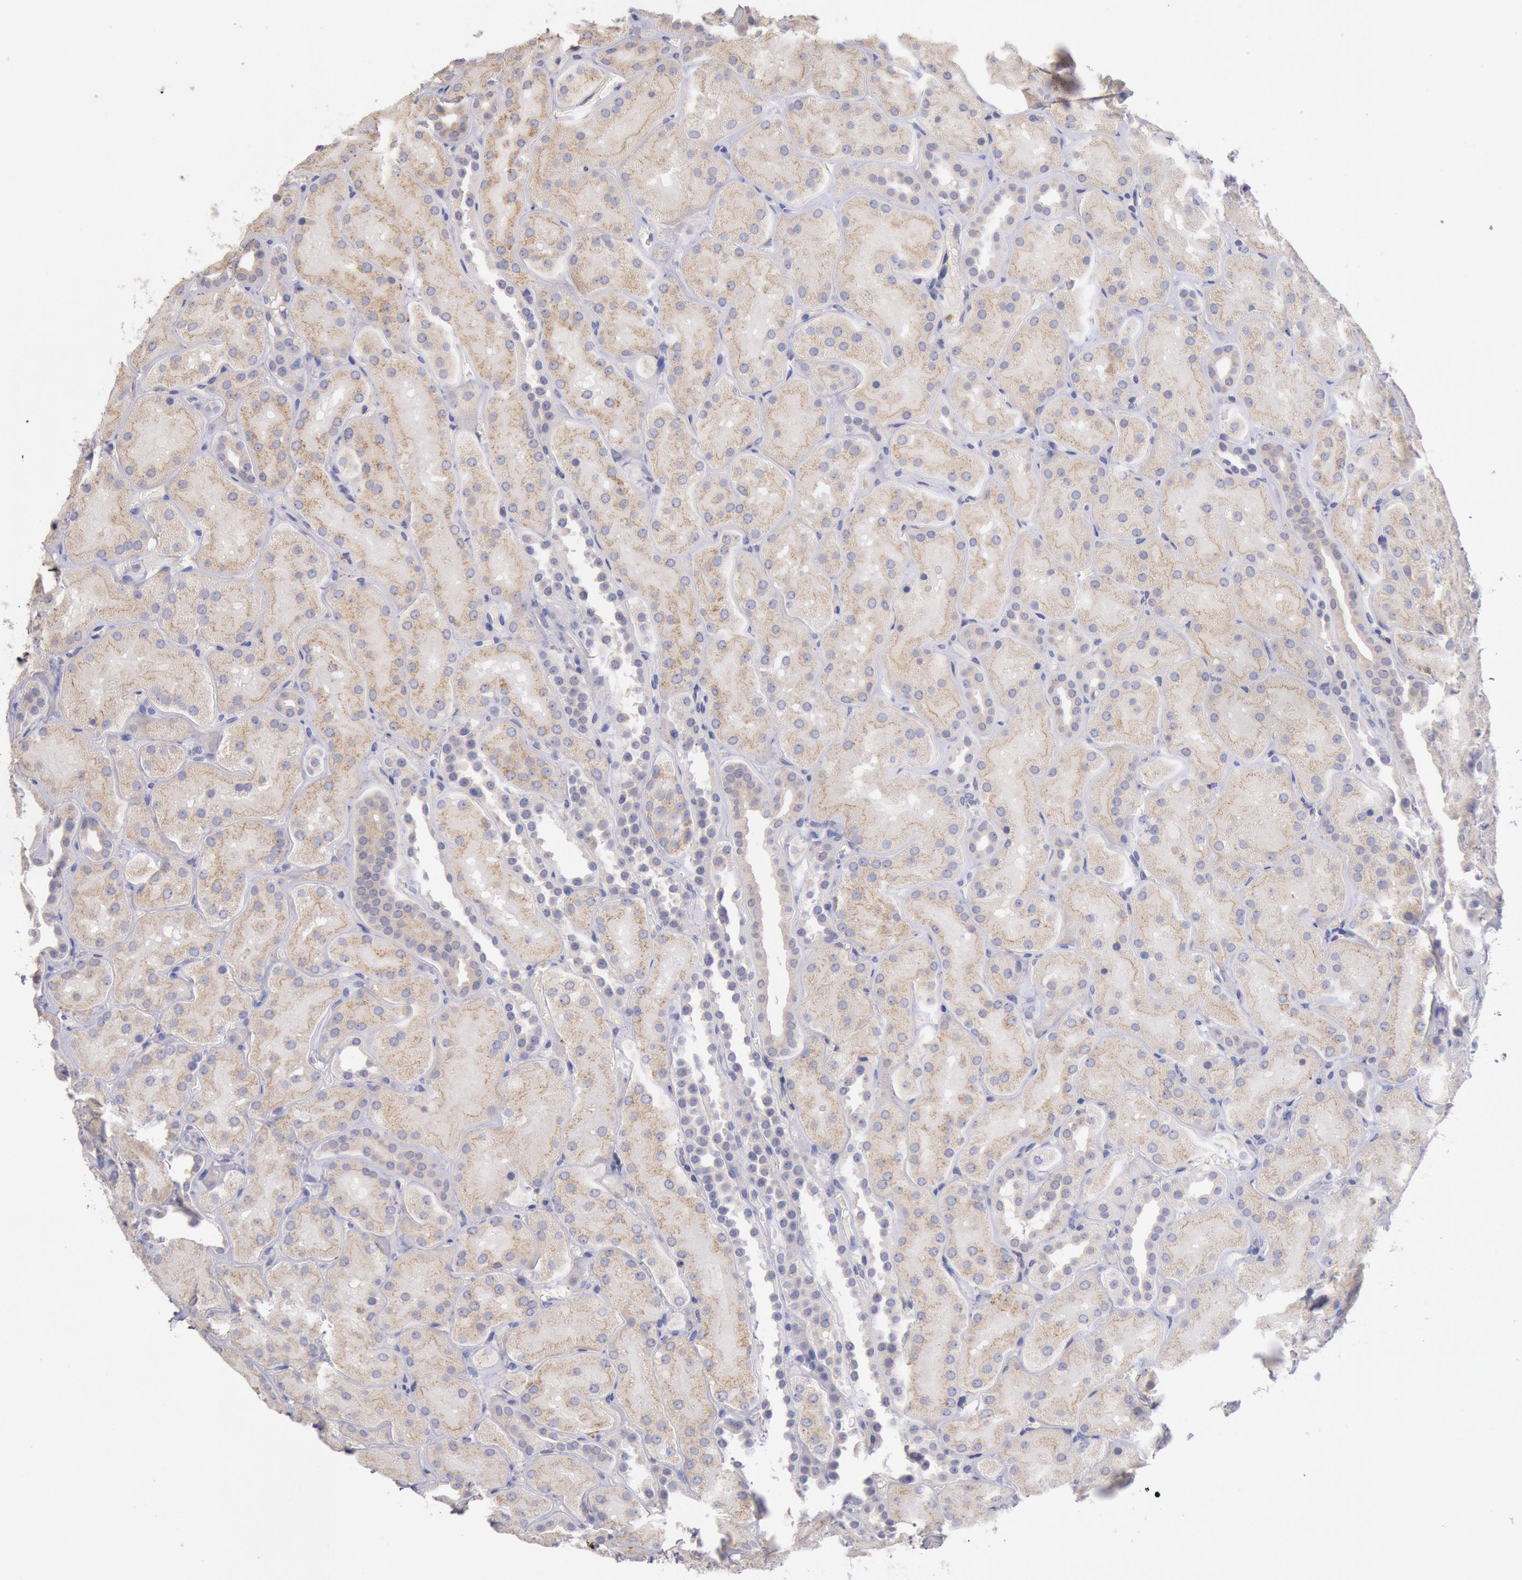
{"staining": {"intensity": "negative", "quantity": "none", "location": "none"}, "tissue": "kidney", "cell_type": "Cells in glomeruli", "image_type": "normal", "snomed": [{"axis": "morphology", "description": "Normal tissue, NOS"}, {"axis": "topography", "description": "Kidney"}], "caption": "This is an immunohistochemistry micrograph of normal kidney. There is no expression in cells in glomeruli.", "gene": "GAL3ST1", "patient": {"sex": "male", "age": 28}}